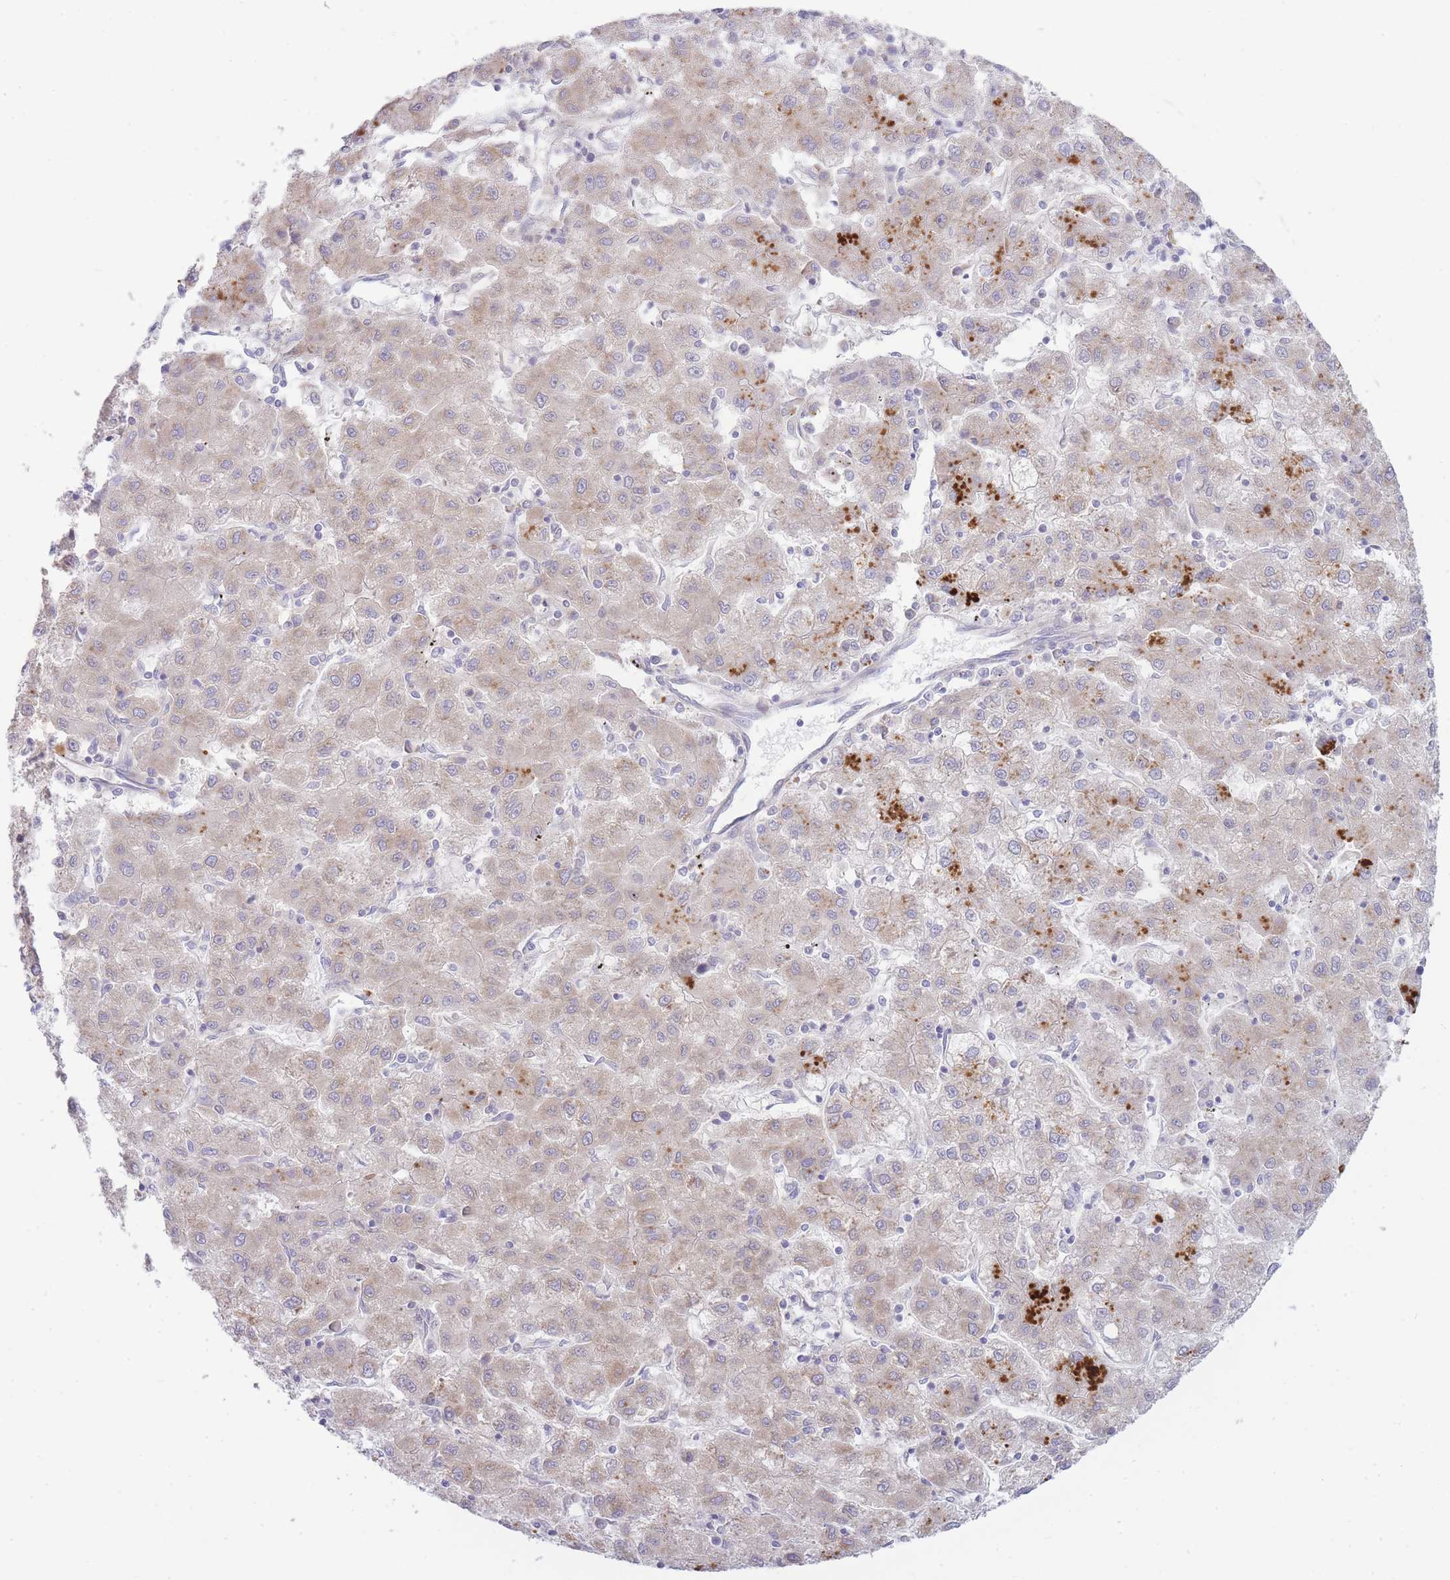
{"staining": {"intensity": "weak", "quantity": "25%-75%", "location": "cytoplasmic/membranous"}, "tissue": "liver cancer", "cell_type": "Tumor cells", "image_type": "cancer", "snomed": [{"axis": "morphology", "description": "Carcinoma, Hepatocellular, NOS"}, {"axis": "topography", "description": "Liver"}], "caption": "Liver hepatocellular carcinoma tissue exhibits weak cytoplasmic/membranous staining in approximately 25%-75% of tumor cells, visualized by immunohistochemistry.", "gene": "OR5L2", "patient": {"sex": "male", "age": 72}}